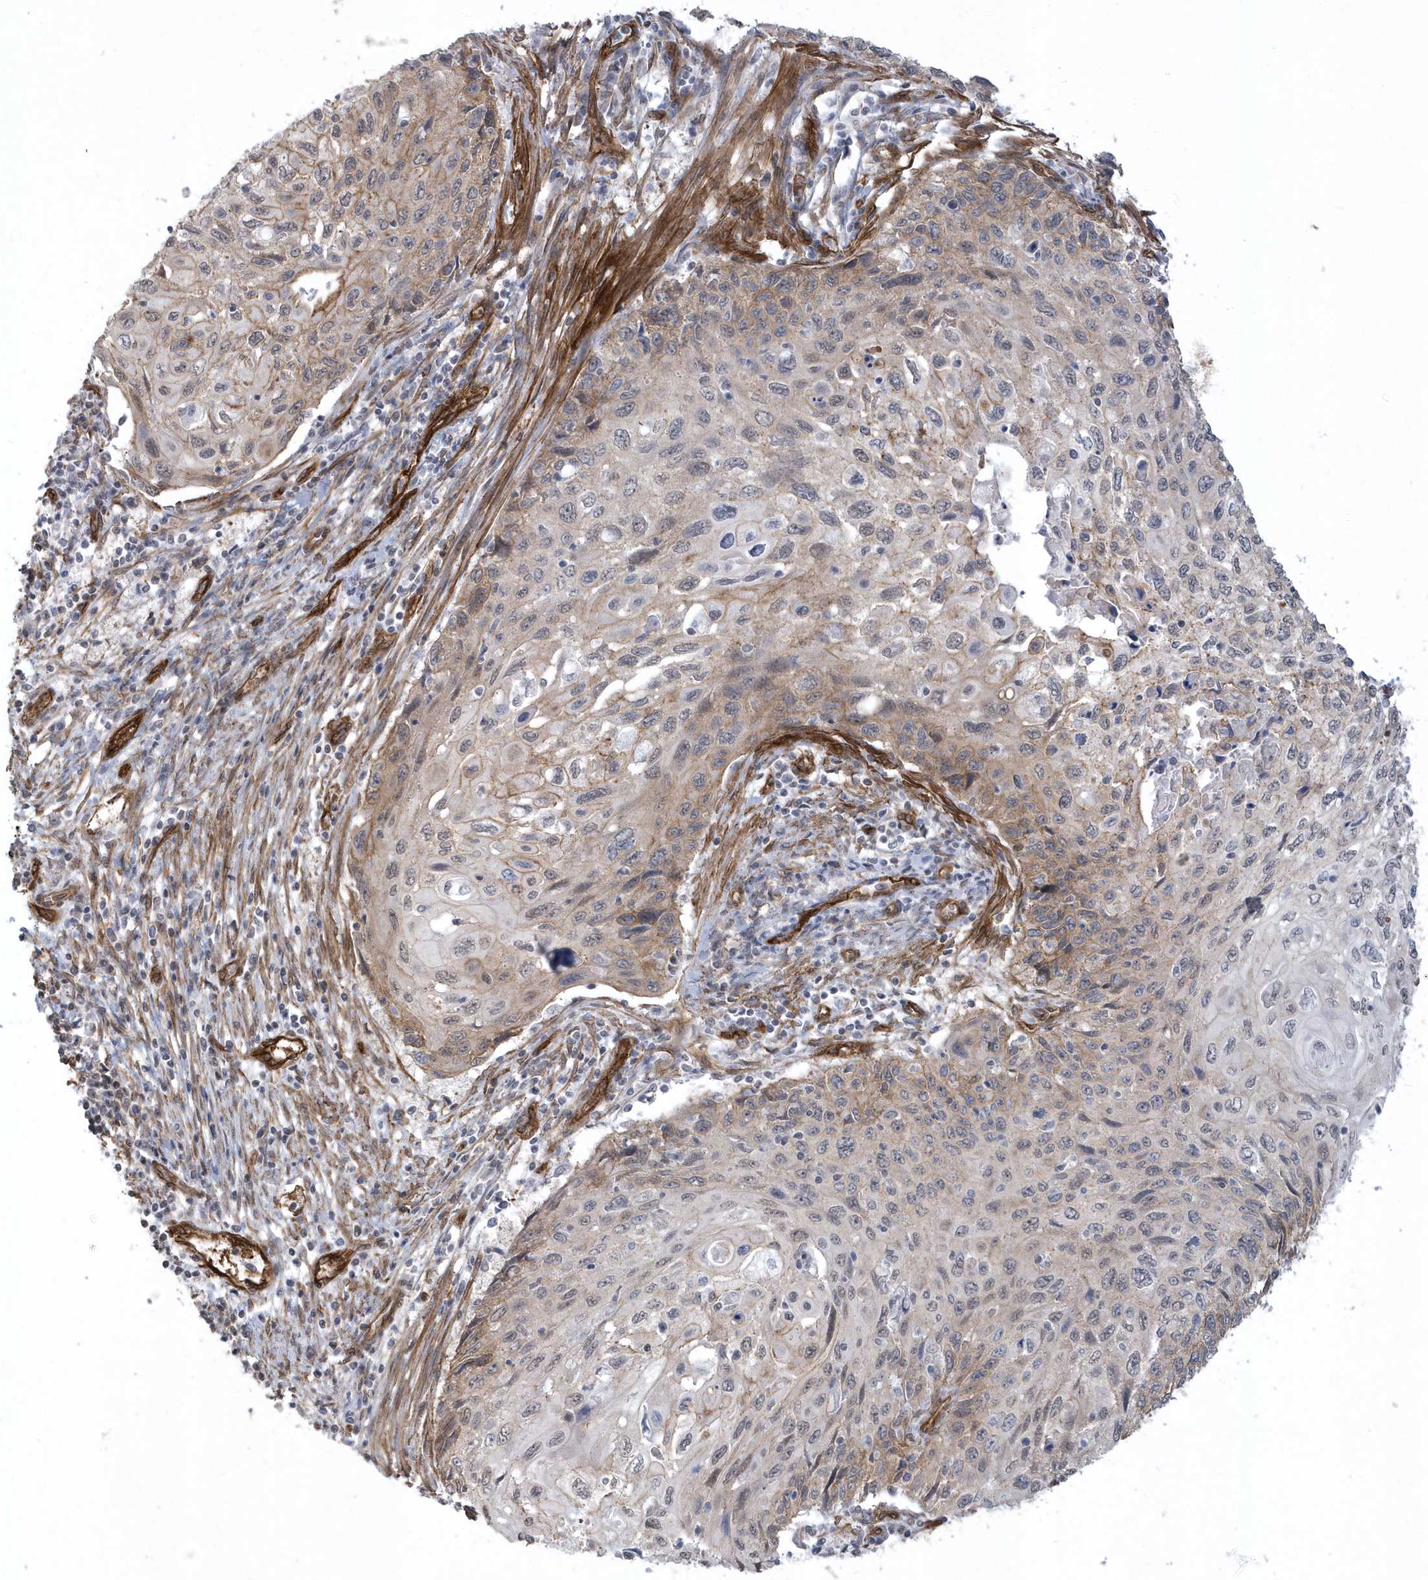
{"staining": {"intensity": "weak", "quantity": "<25%", "location": "cytoplasmic/membranous"}, "tissue": "cervical cancer", "cell_type": "Tumor cells", "image_type": "cancer", "snomed": [{"axis": "morphology", "description": "Squamous cell carcinoma, NOS"}, {"axis": "topography", "description": "Cervix"}], "caption": "High power microscopy histopathology image of an IHC histopathology image of cervical cancer (squamous cell carcinoma), revealing no significant expression in tumor cells.", "gene": "RAI14", "patient": {"sex": "female", "age": 70}}